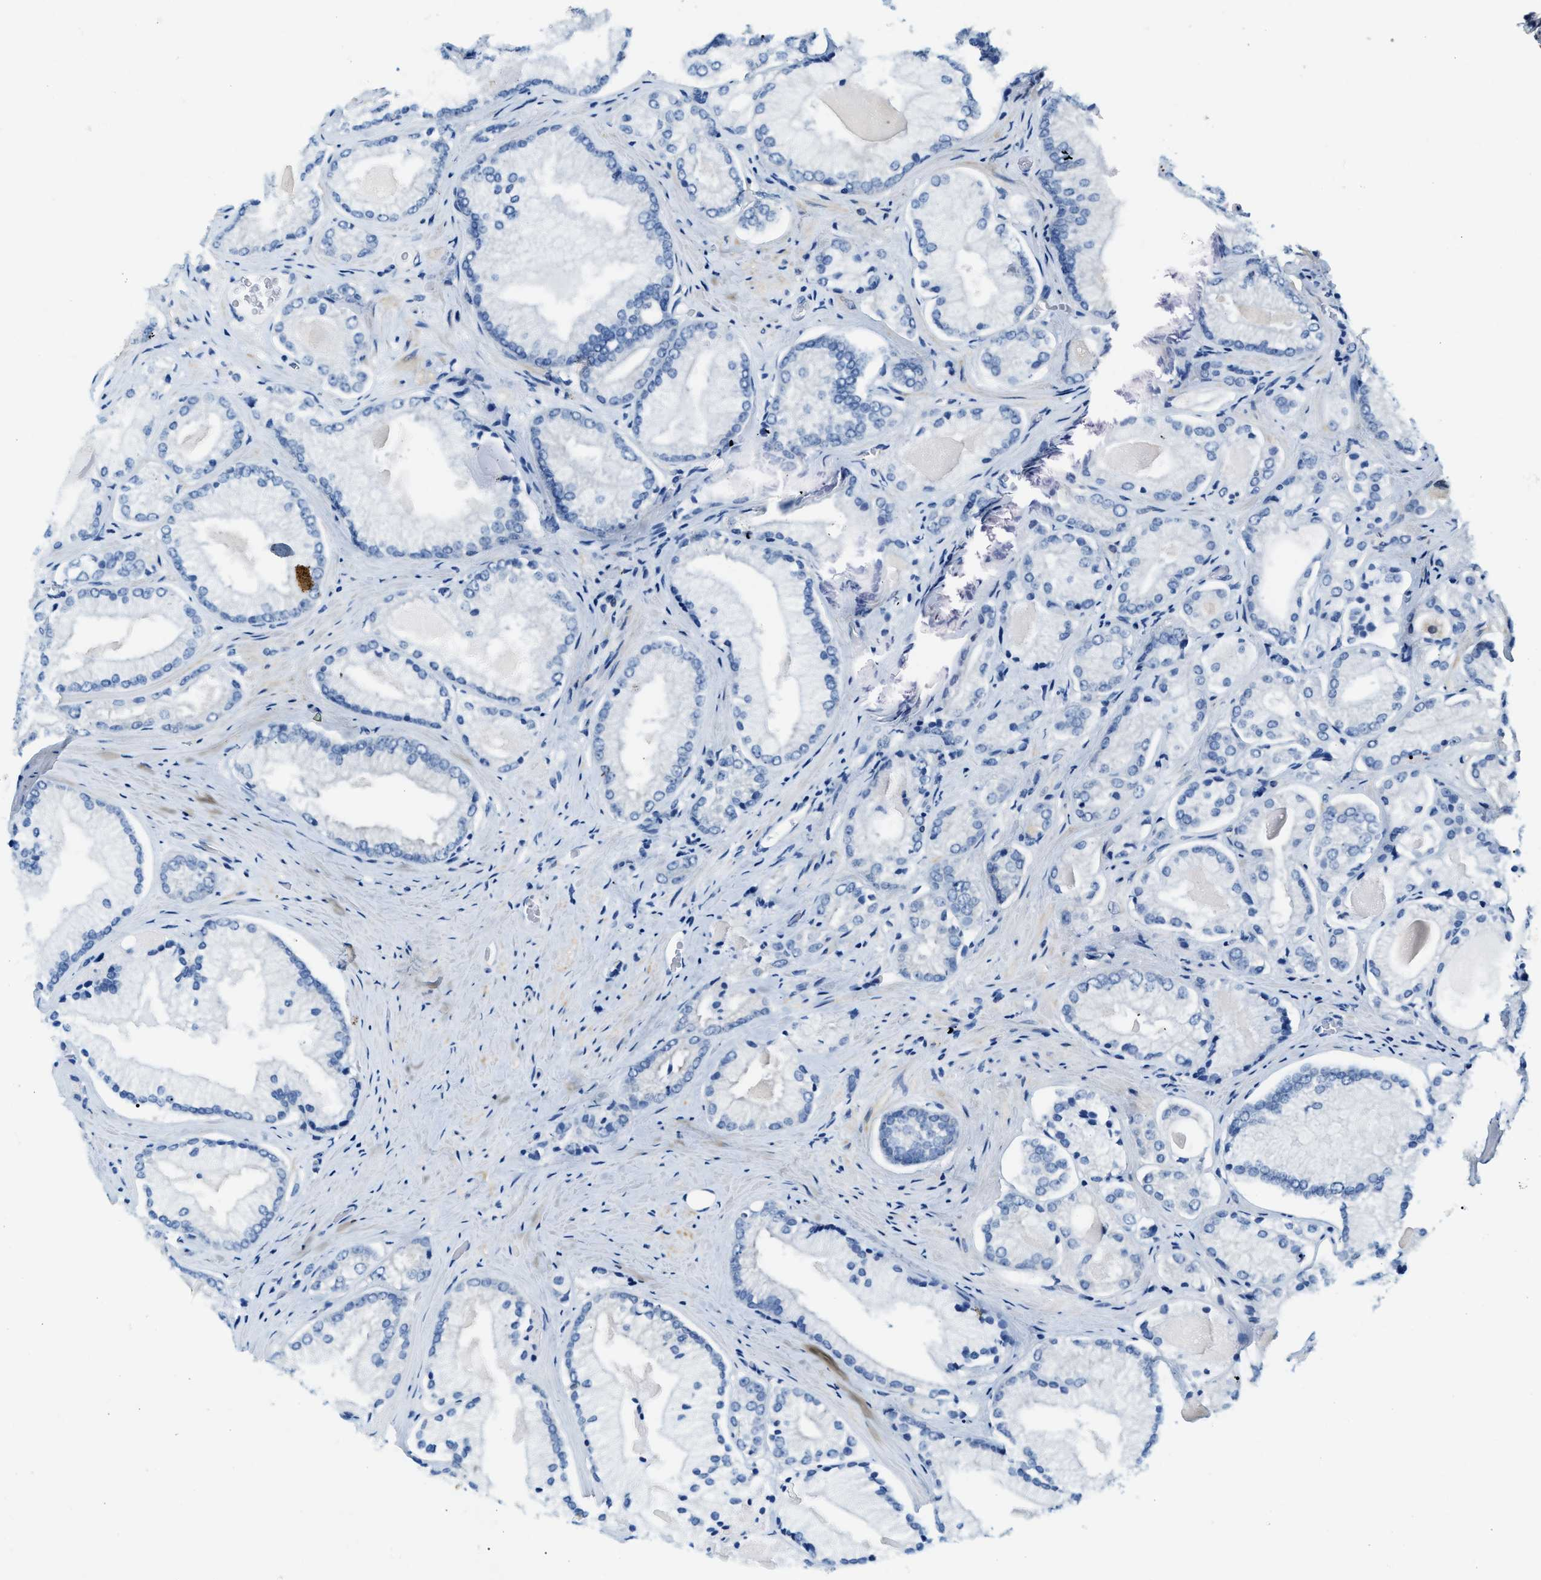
{"staining": {"intensity": "negative", "quantity": "none", "location": "none"}, "tissue": "prostate cancer", "cell_type": "Tumor cells", "image_type": "cancer", "snomed": [{"axis": "morphology", "description": "Adenocarcinoma, Low grade"}, {"axis": "topography", "description": "Prostate"}], "caption": "A histopathology image of human prostate adenocarcinoma (low-grade) is negative for staining in tumor cells.", "gene": "EIF2AK2", "patient": {"sex": "male", "age": 65}}